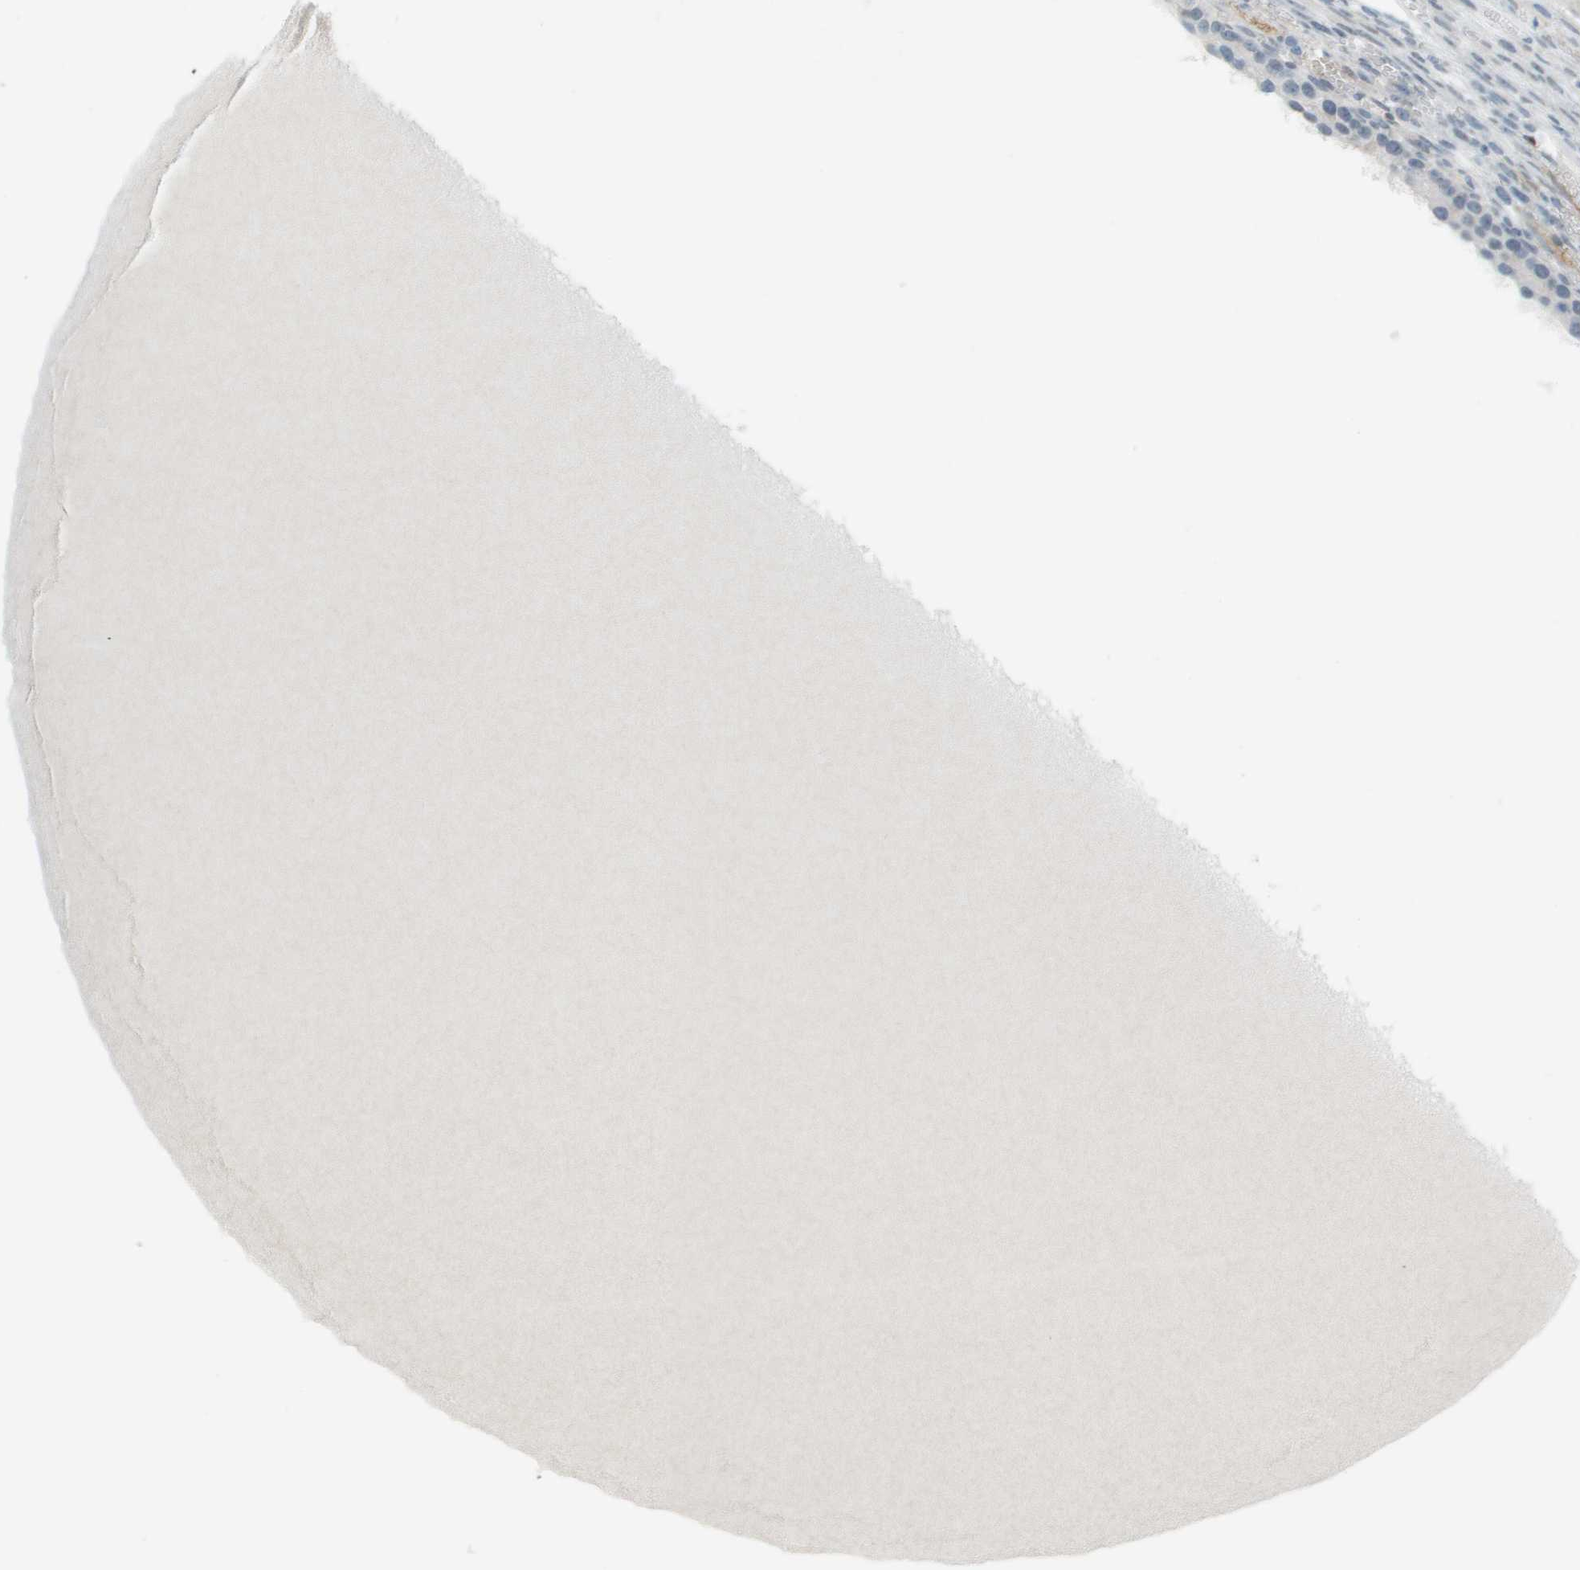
{"staining": {"intensity": "weak", "quantity": "<25%", "location": "cytoplasmic/membranous"}, "tissue": "ovary", "cell_type": "Ovarian stroma cells", "image_type": "normal", "snomed": [{"axis": "morphology", "description": "Normal tissue, NOS"}, {"axis": "topography", "description": "Ovary"}], "caption": "Ovary was stained to show a protein in brown. There is no significant staining in ovarian stroma cells. Brightfield microscopy of immunohistochemistry stained with DAB (brown) and hematoxylin (blue), captured at high magnification.", "gene": "ZBTB43", "patient": {"sex": "female", "age": 33}}